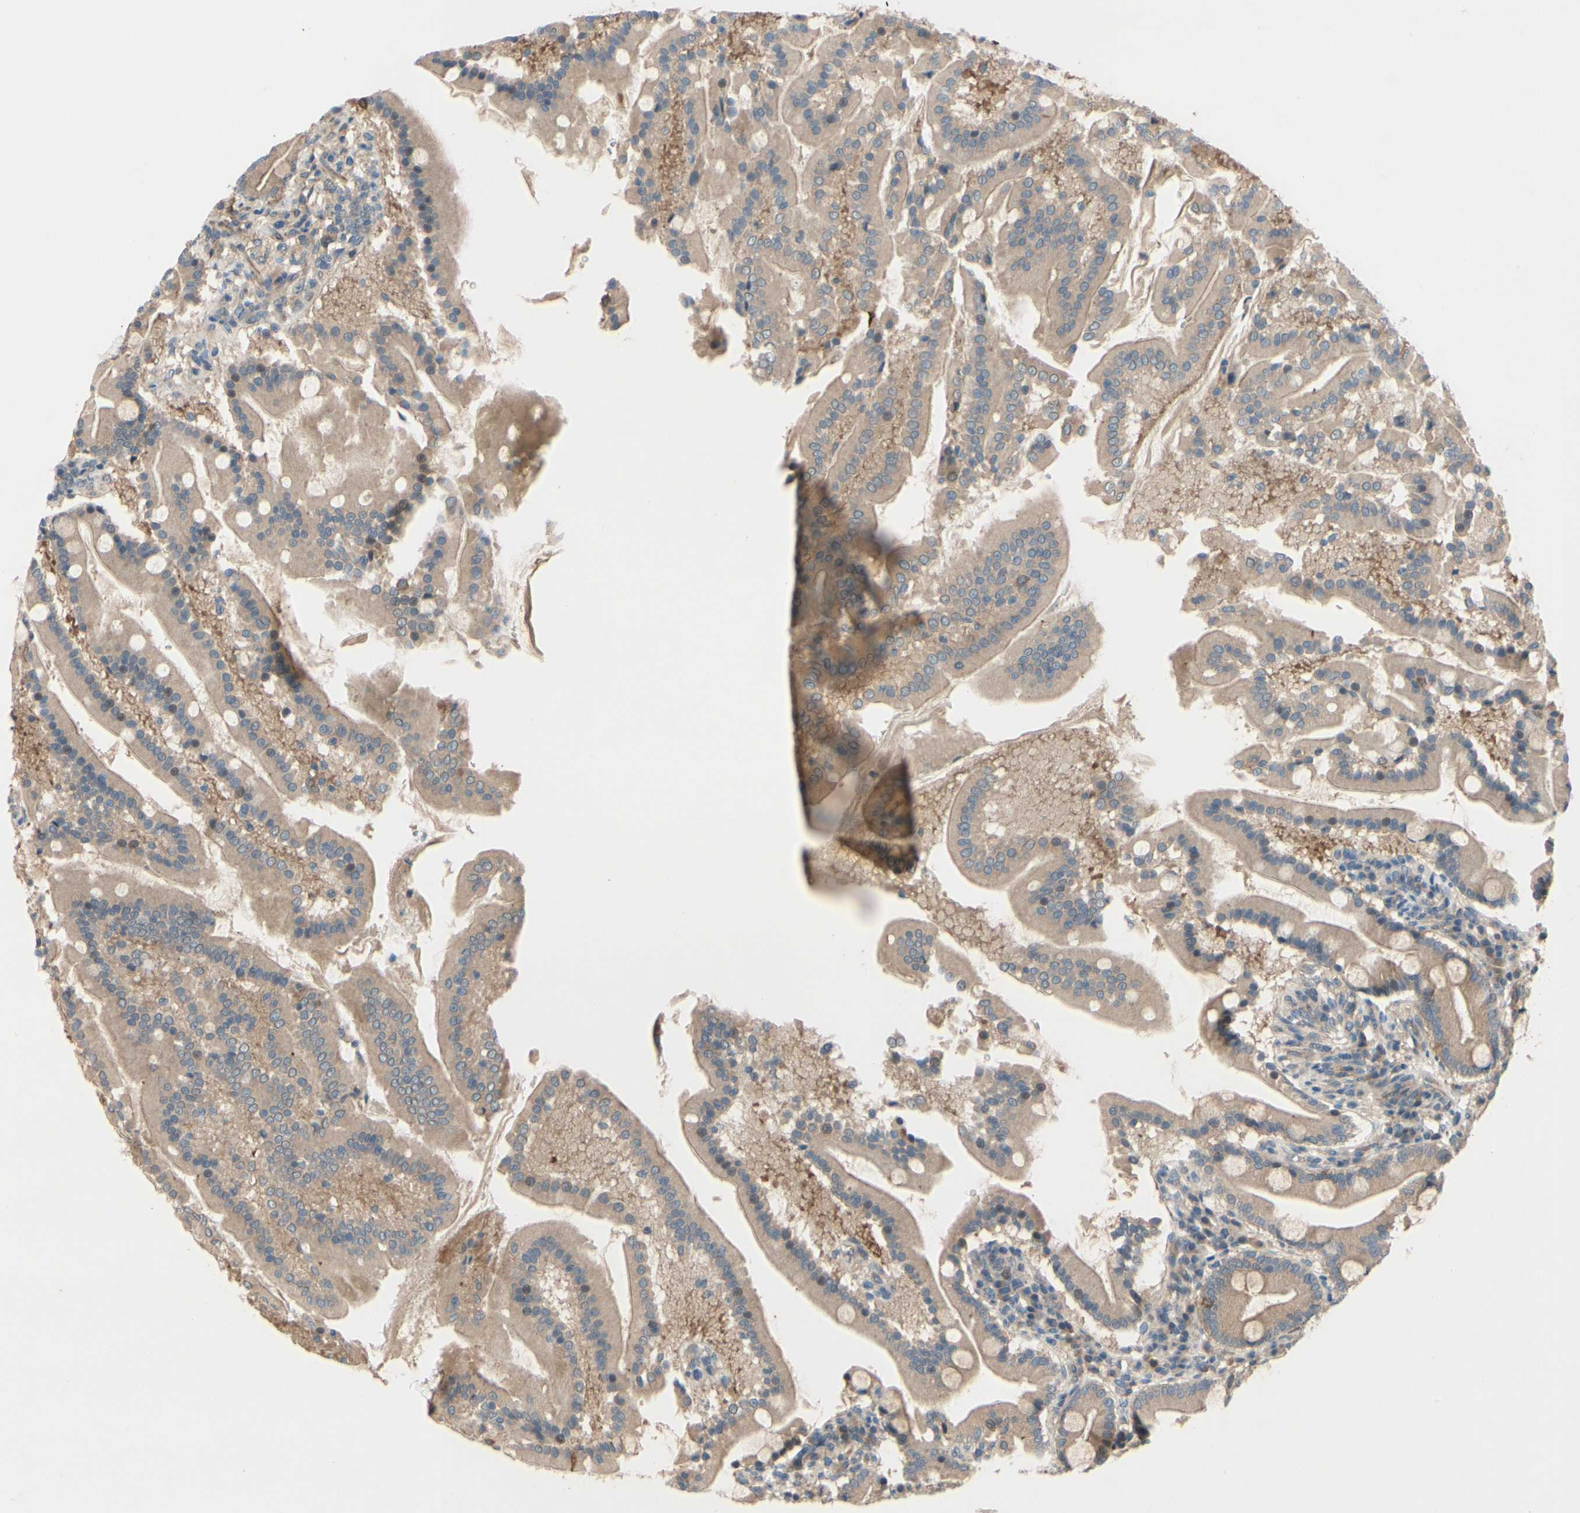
{"staining": {"intensity": "moderate", "quantity": ">75%", "location": "cytoplasmic/membranous"}, "tissue": "duodenum", "cell_type": "Glandular cells", "image_type": "normal", "snomed": [{"axis": "morphology", "description": "Normal tissue, NOS"}, {"axis": "topography", "description": "Duodenum"}], "caption": "Immunohistochemistry histopathology image of benign duodenum: duodenum stained using immunohistochemistry (IHC) exhibits medium levels of moderate protein expression localized specifically in the cytoplasmic/membranous of glandular cells, appearing as a cytoplasmic/membranous brown color.", "gene": "ICAM5", "patient": {"sex": "male", "age": 50}}